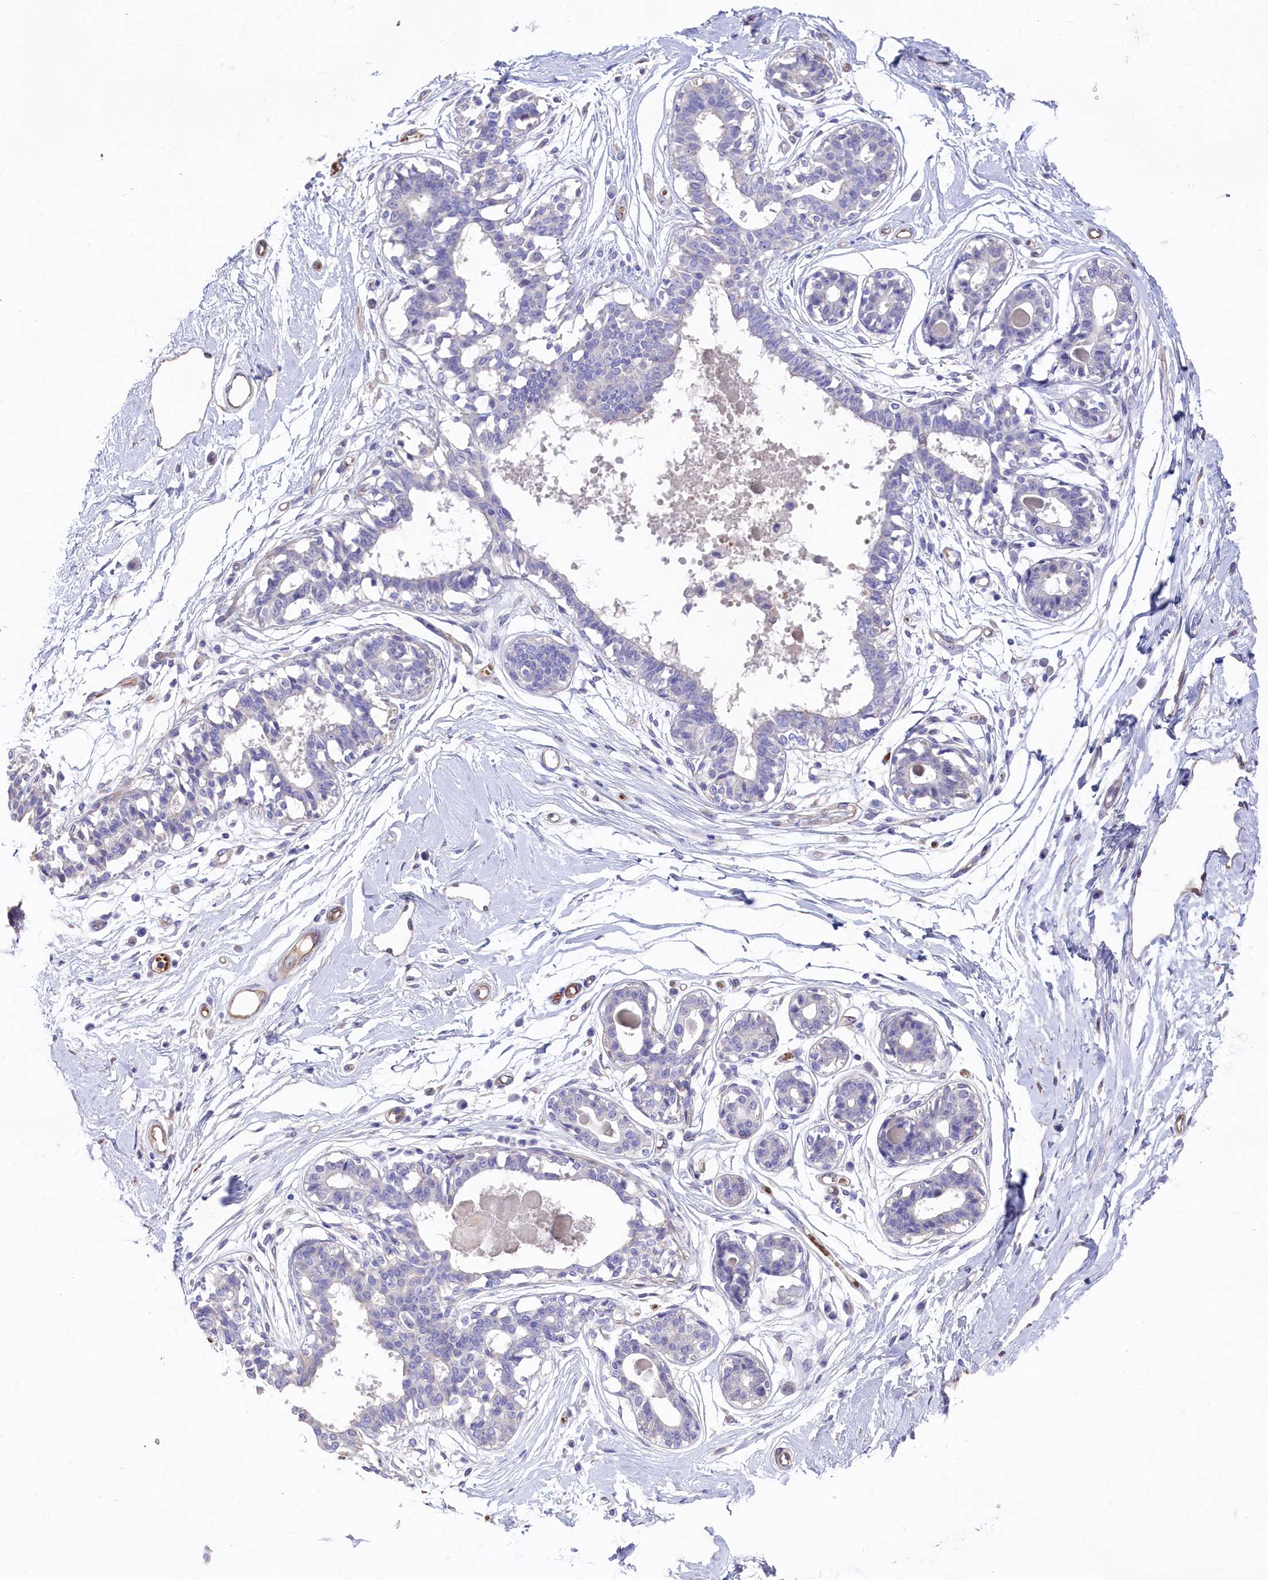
{"staining": {"intensity": "negative", "quantity": "none", "location": "none"}, "tissue": "breast", "cell_type": "Adipocytes", "image_type": "normal", "snomed": [{"axis": "morphology", "description": "Normal tissue, NOS"}, {"axis": "topography", "description": "Breast"}], "caption": "This histopathology image is of benign breast stained with immunohistochemistry (IHC) to label a protein in brown with the nuclei are counter-stained blue. There is no expression in adipocytes. The staining is performed using DAB brown chromogen with nuclei counter-stained in using hematoxylin.", "gene": "LHFPL4", "patient": {"sex": "female", "age": 45}}